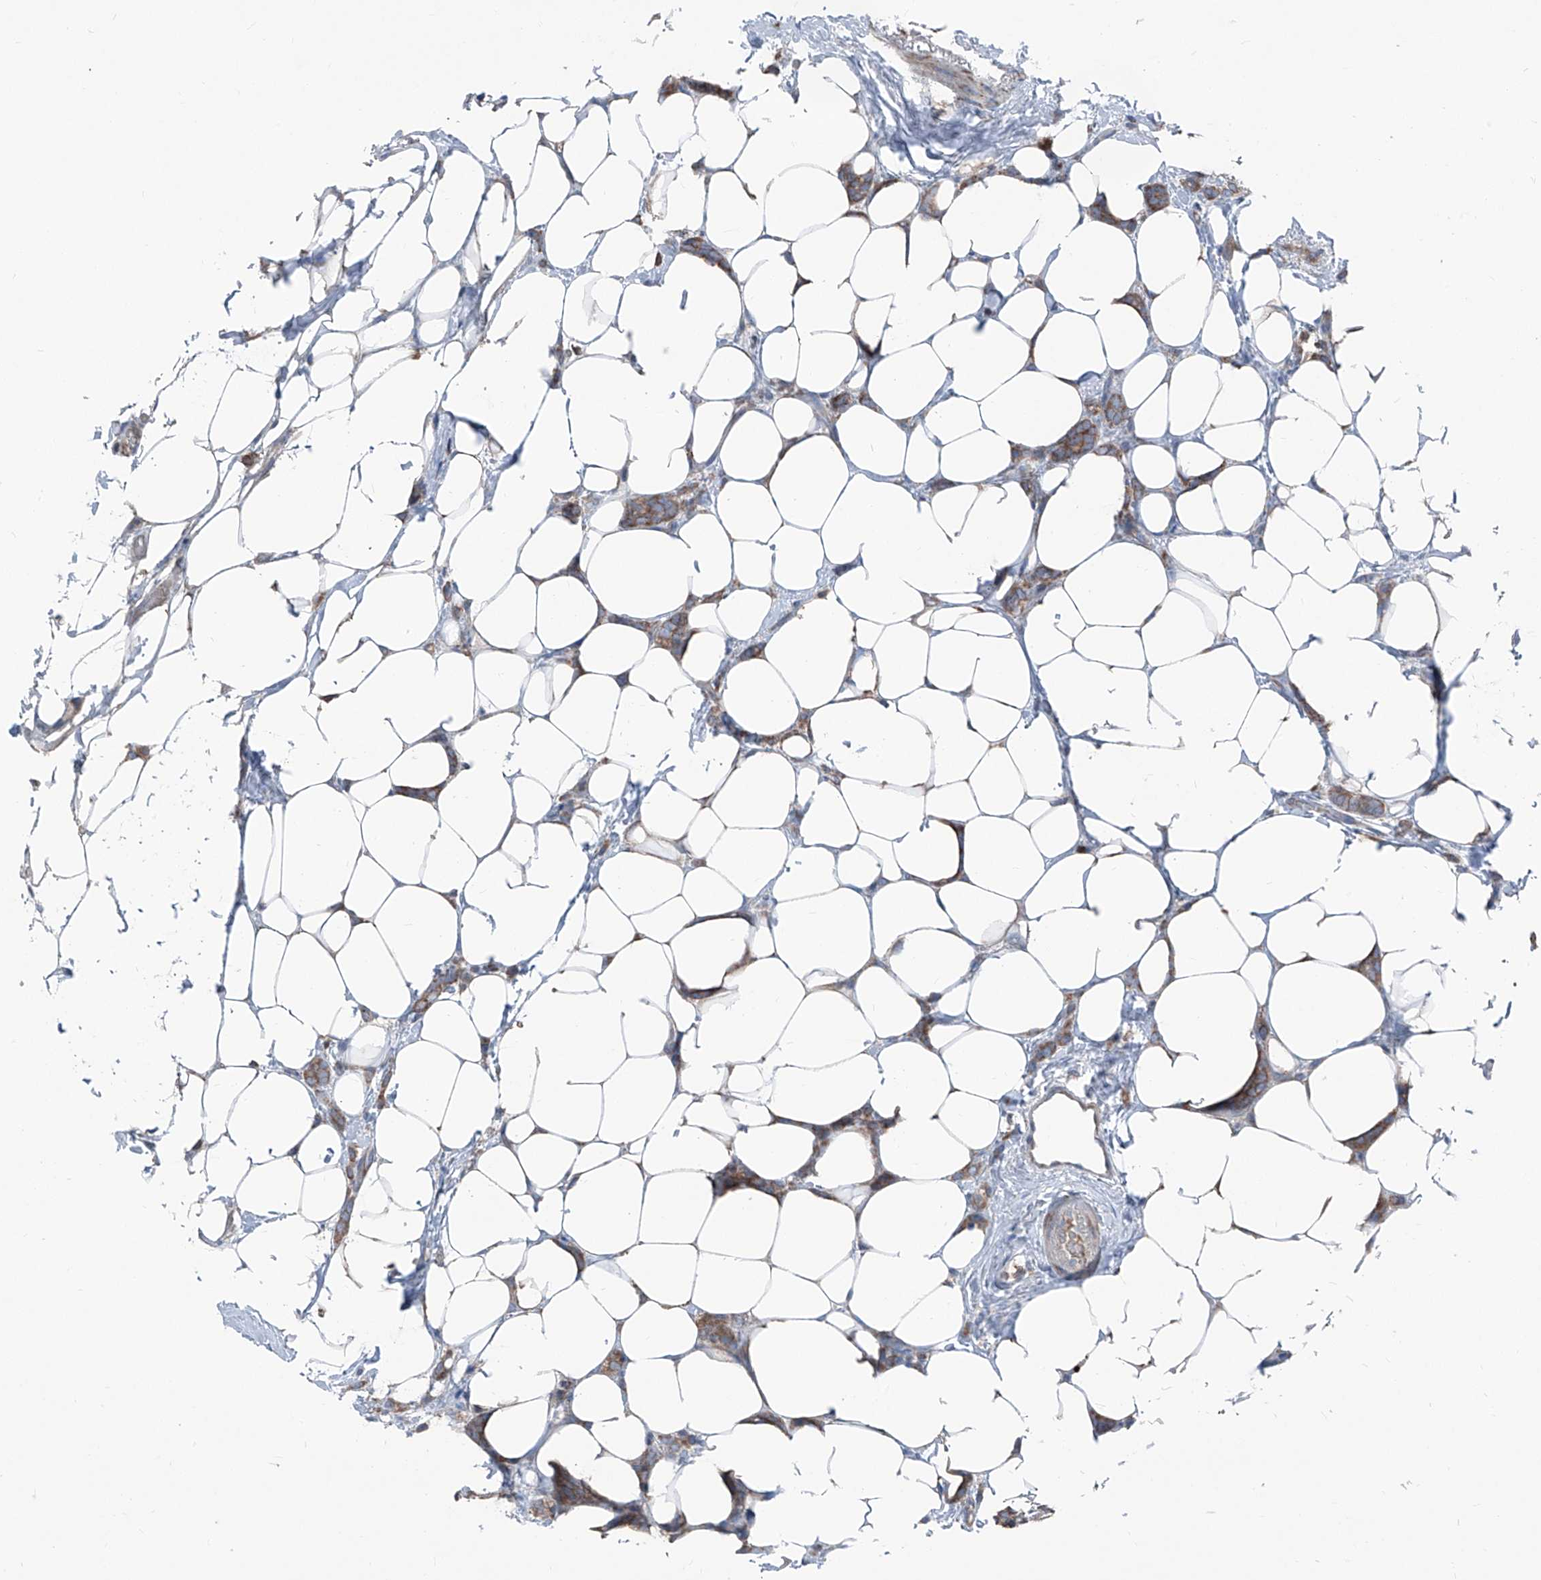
{"staining": {"intensity": "moderate", "quantity": ">75%", "location": "cytoplasmic/membranous"}, "tissue": "breast cancer", "cell_type": "Tumor cells", "image_type": "cancer", "snomed": [{"axis": "morphology", "description": "Lobular carcinoma"}, {"axis": "topography", "description": "Breast"}], "caption": "Breast cancer tissue reveals moderate cytoplasmic/membranous staining in approximately >75% of tumor cells", "gene": "GPAT3", "patient": {"sex": "female", "age": 50}}